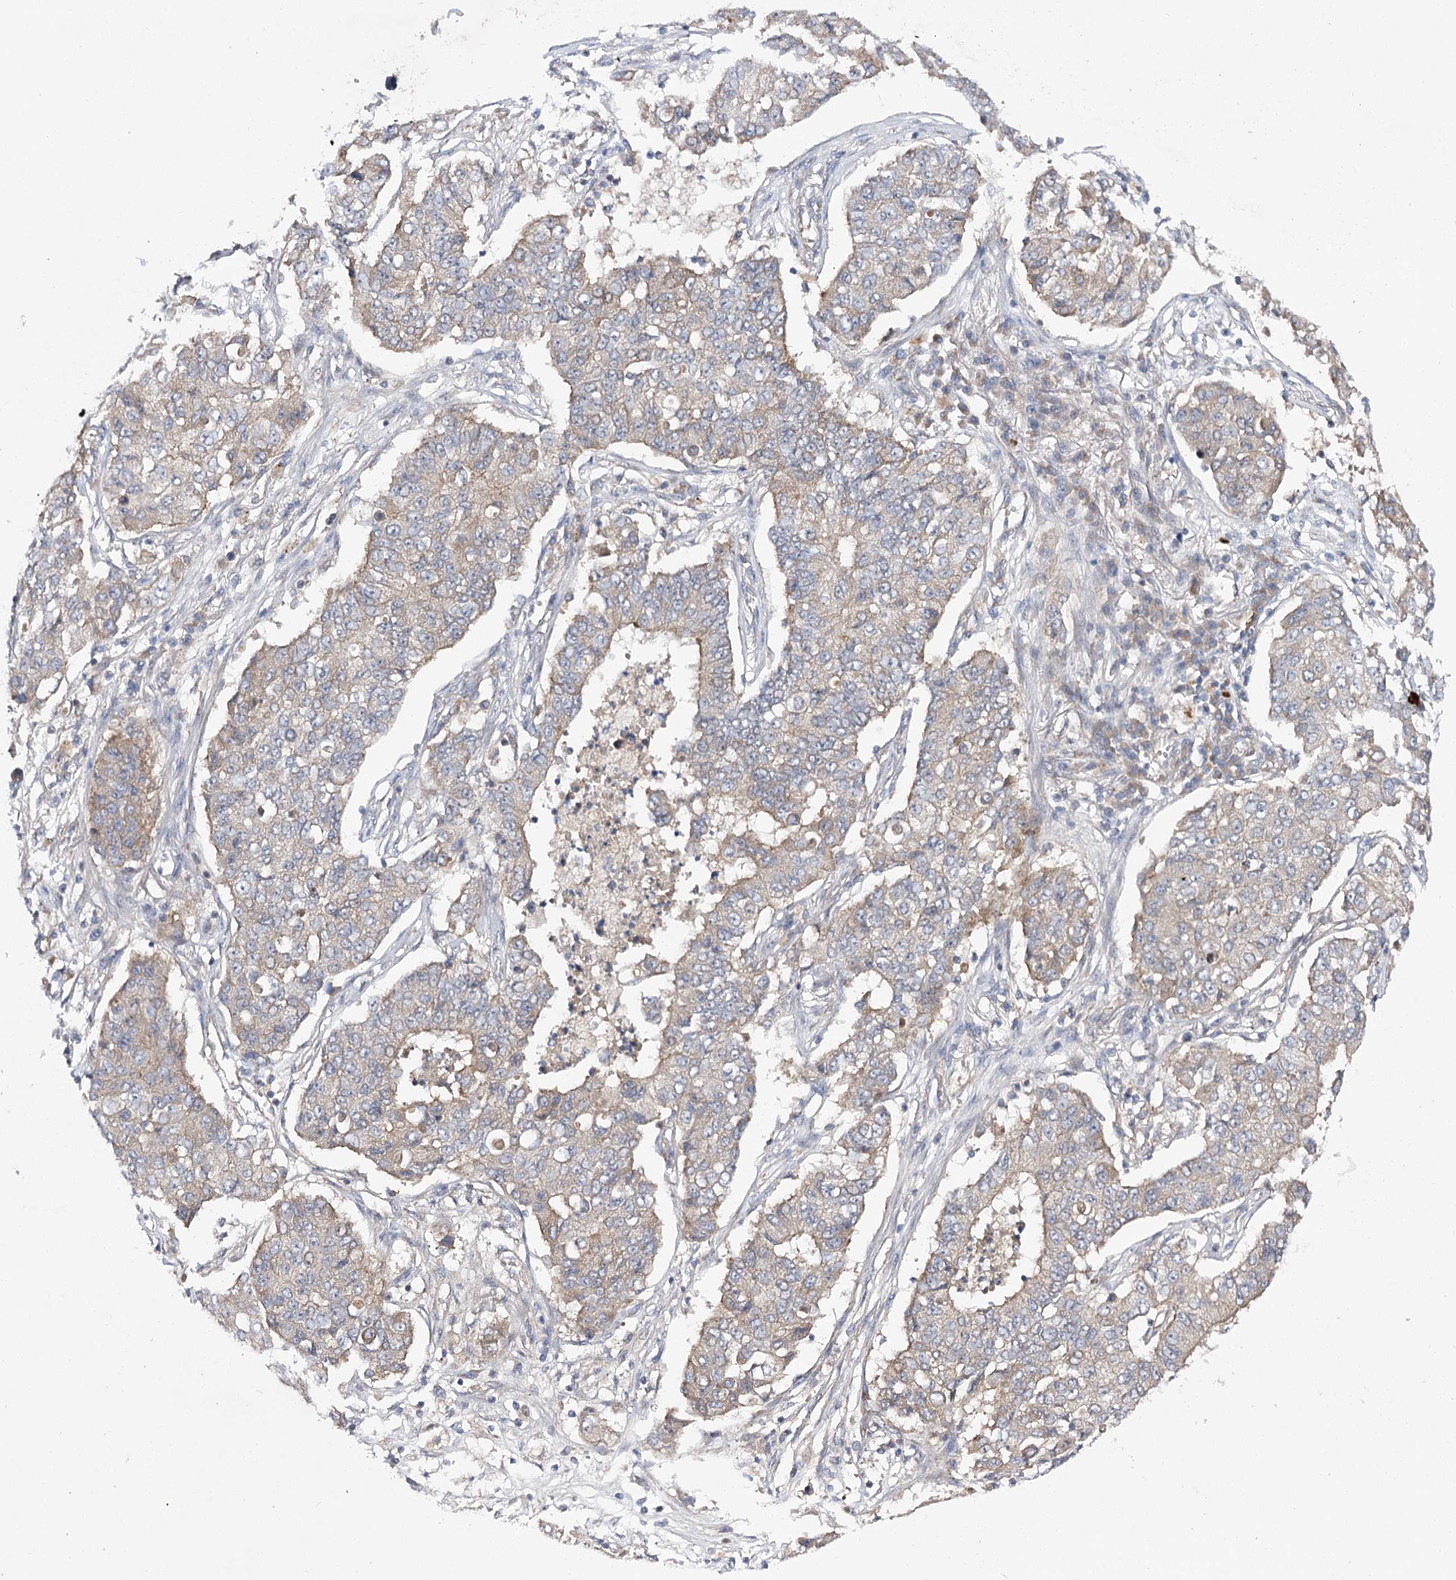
{"staining": {"intensity": "weak", "quantity": "<25%", "location": "cytoplasmic/membranous"}, "tissue": "lung cancer", "cell_type": "Tumor cells", "image_type": "cancer", "snomed": [{"axis": "morphology", "description": "Squamous cell carcinoma, NOS"}, {"axis": "topography", "description": "Lung"}], "caption": "Immunohistochemistry photomicrograph of human lung cancer (squamous cell carcinoma) stained for a protein (brown), which reveals no expression in tumor cells.", "gene": "BCR", "patient": {"sex": "male", "age": 74}}